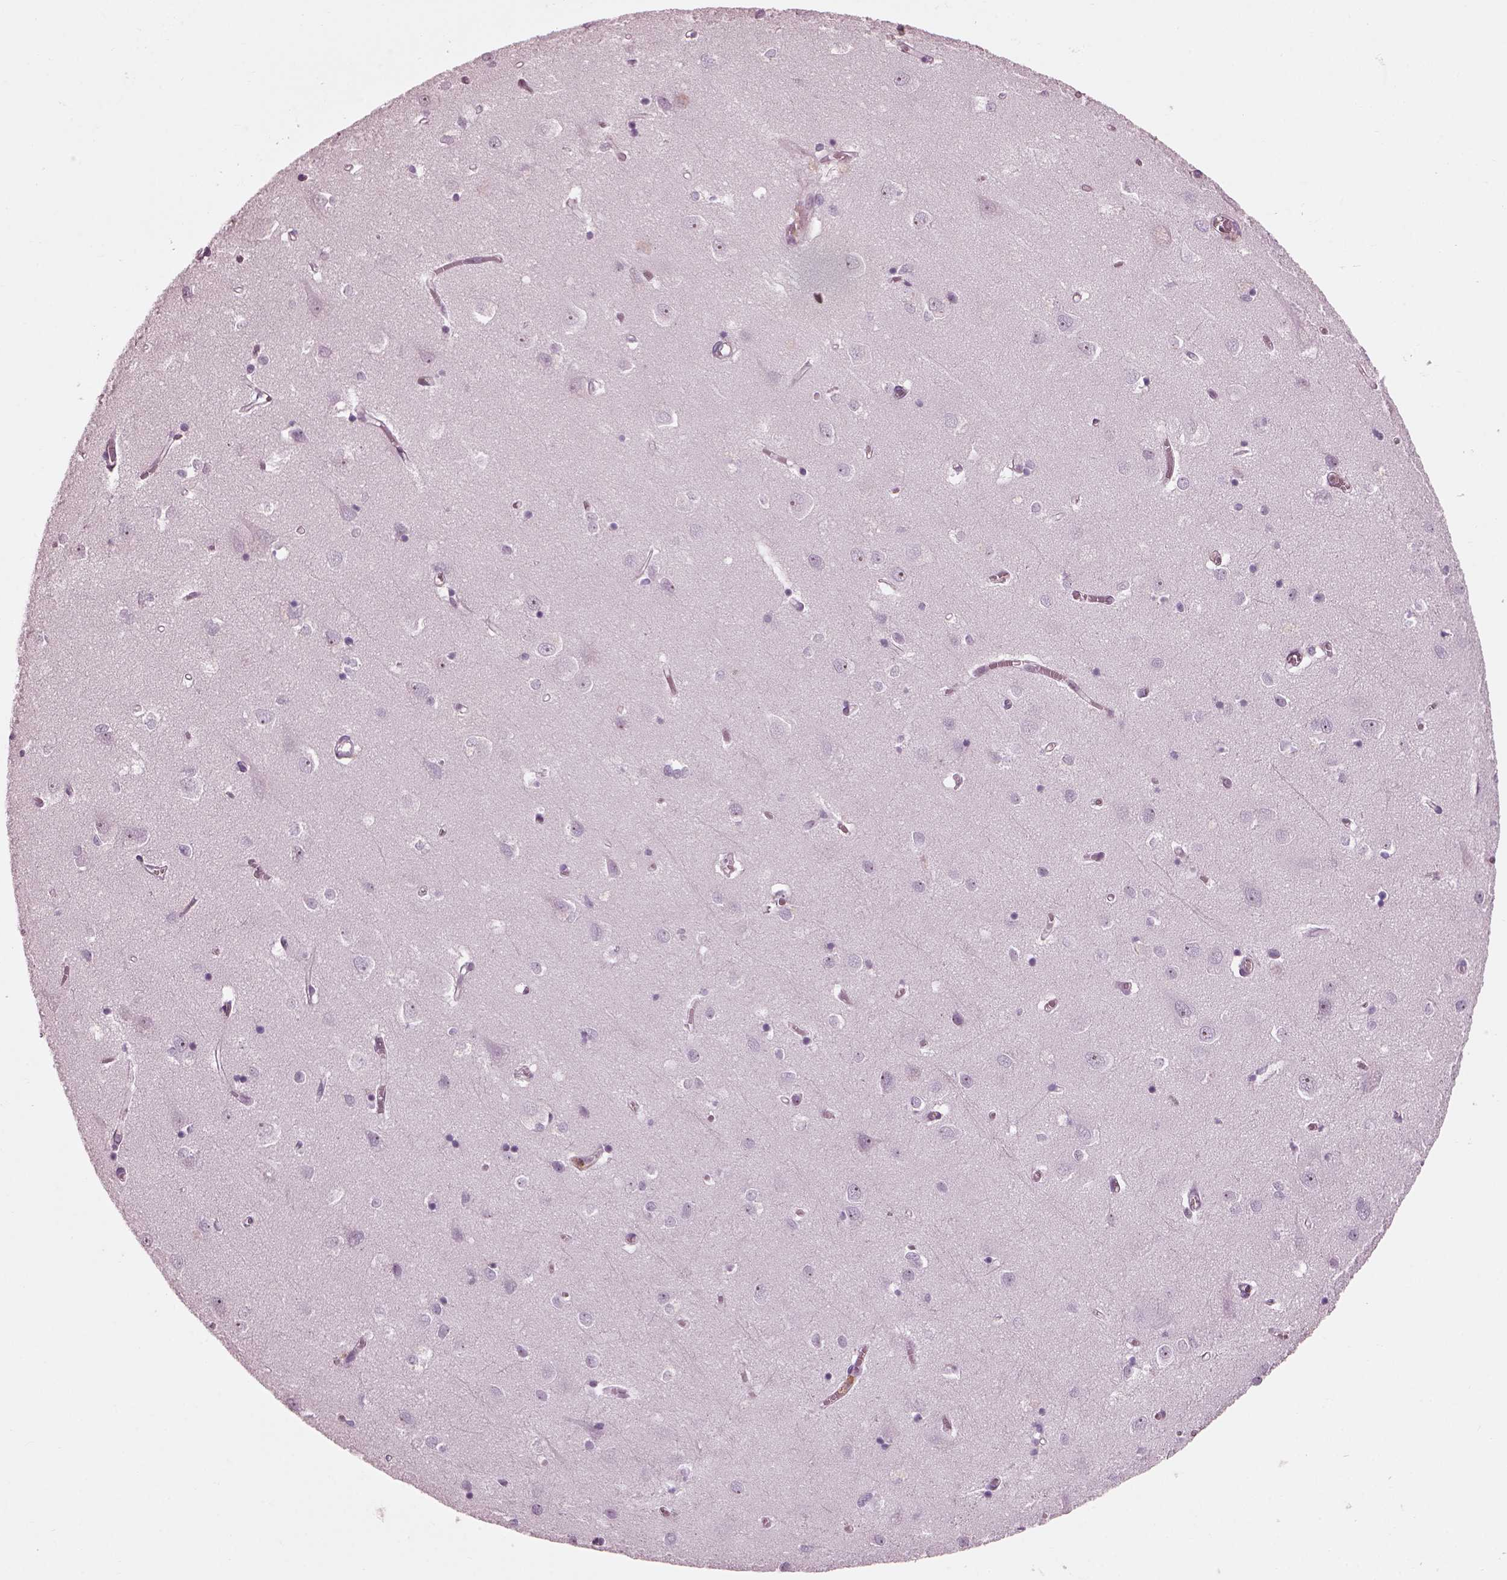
{"staining": {"intensity": "negative", "quantity": "none", "location": "none"}, "tissue": "cerebral cortex", "cell_type": "Endothelial cells", "image_type": "normal", "snomed": [{"axis": "morphology", "description": "Normal tissue, NOS"}, {"axis": "topography", "description": "Cerebral cortex"}], "caption": "Endothelial cells show no significant expression in unremarkable cerebral cortex. (Stains: DAB immunohistochemistry (IHC) with hematoxylin counter stain, Microscopy: brightfield microscopy at high magnification).", "gene": "BFSP1", "patient": {"sex": "male", "age": 70}}